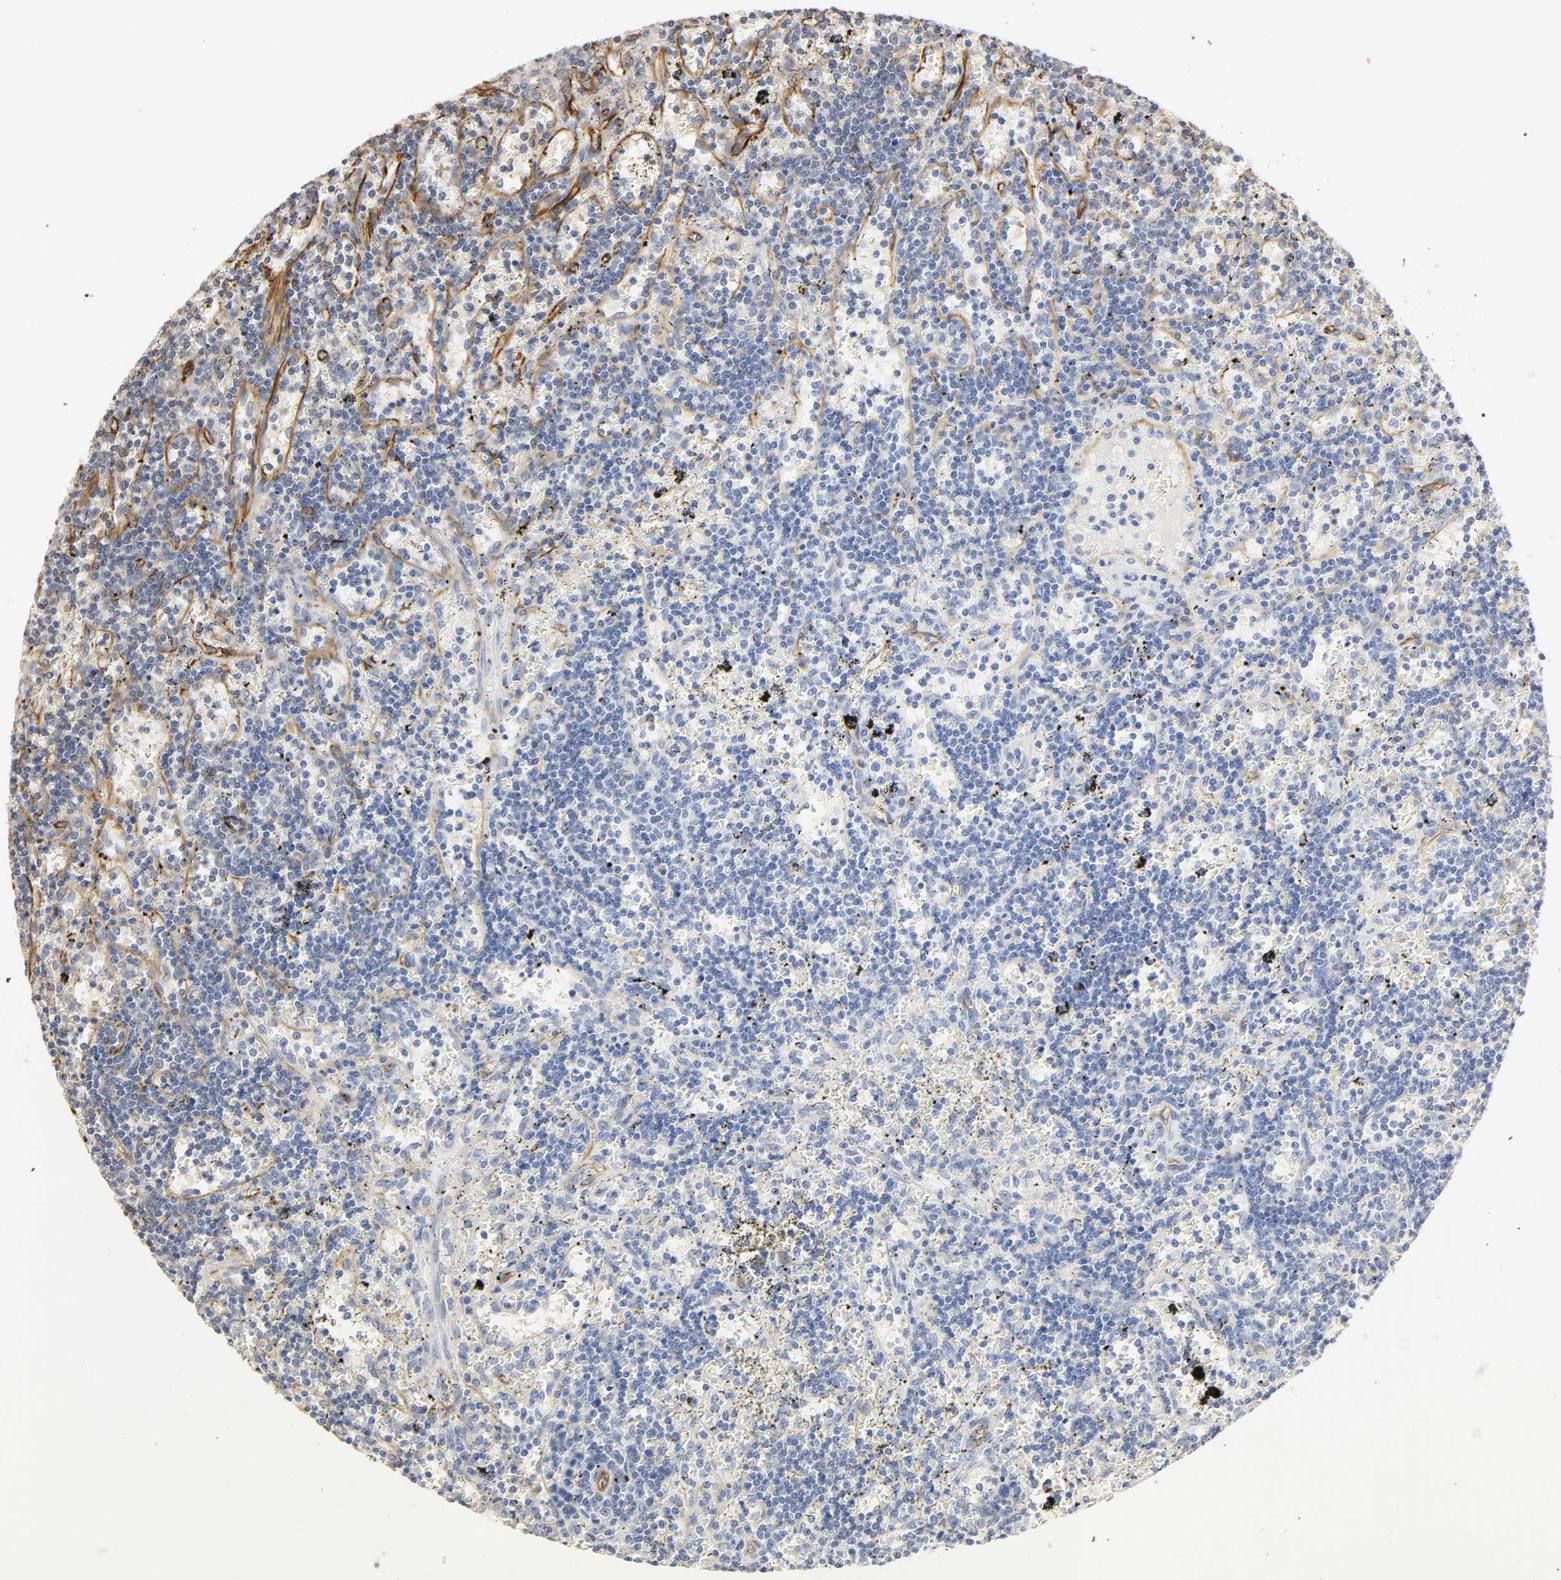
{"staining": {"intensity": "negative", "quantity": "none", "location": "none"}, "tissue": "lymphoma", "cell_type": "Tumor cells", "image_type": "cancer", "snomed": [{"axis": "morphology", "description": "Malignant lymphoma, non-Hodgkin's type, Low grade"}, {"axis": "topography", "description": "Spleen"}], "caption": "Immunohistochemistry (IHC) image of lymphoma stained for a protein (brown), which reveals no staining in tumor cells.", "gene": "FAM118A", "patient": {"sex": "male", "age": 60}}